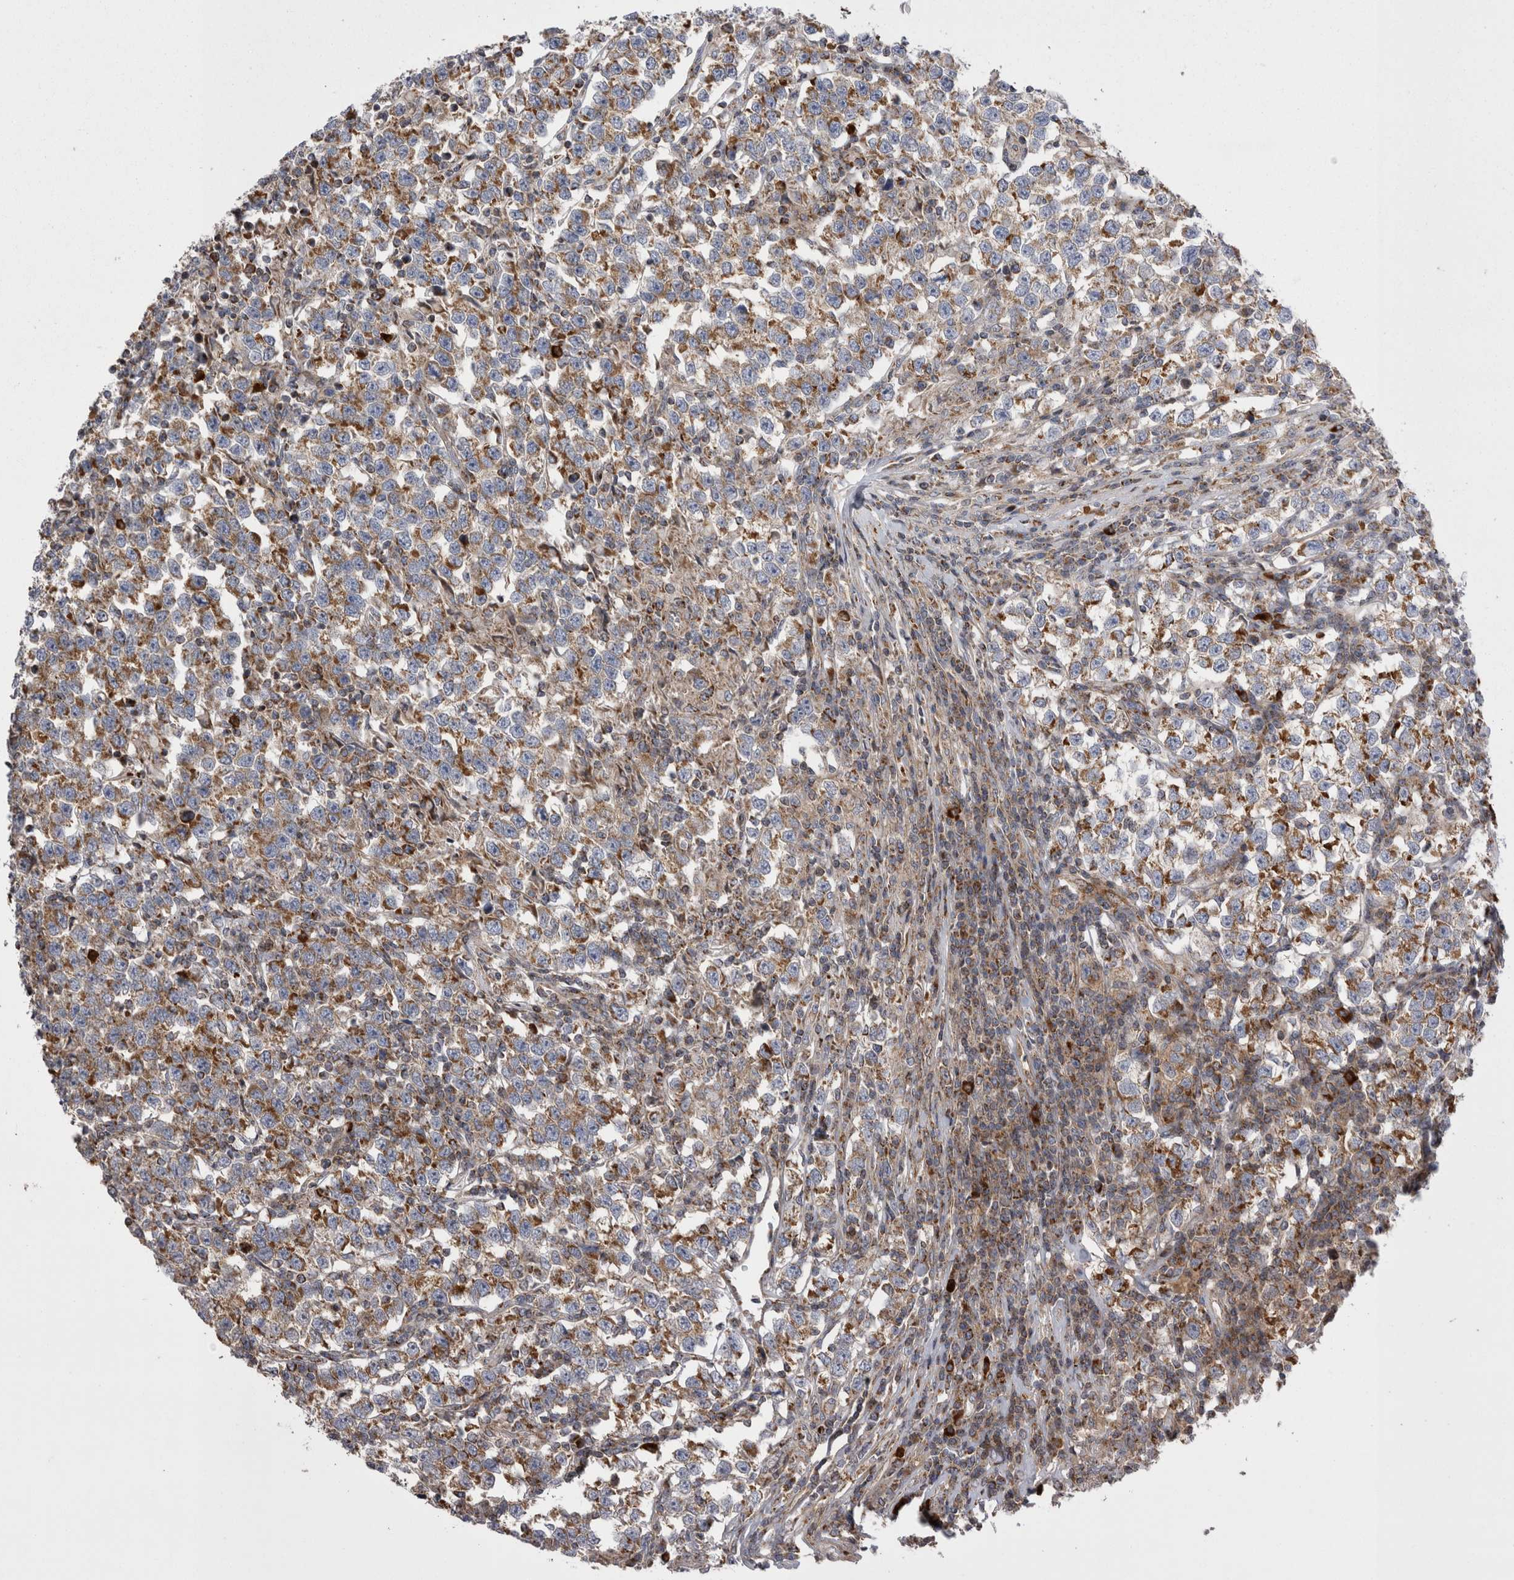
{"staining": {"intensity": "strong", "quantity": ">75%", "location": "cytoplasmic/membranous"}, "tissue": "testis cancer", "cell_type": "Tumor cells", "image_type": "cancer", "snomed": [{"axis": "morphology", "description": "Normal tissue, NOS"}, {"axis": "morphology", "description": "Seminoma, NOS"}, {"axis": "topography", "description": "Testis"}], "caption": "This is a histology image of immunohistochemistry (IHC) staining of seminoma (testis), which shows strong staining in the cytoplasmic/membranous of tumor cells.", "gene": "TSPOAP1", "patient": {"sex": "male", "age": 43}}